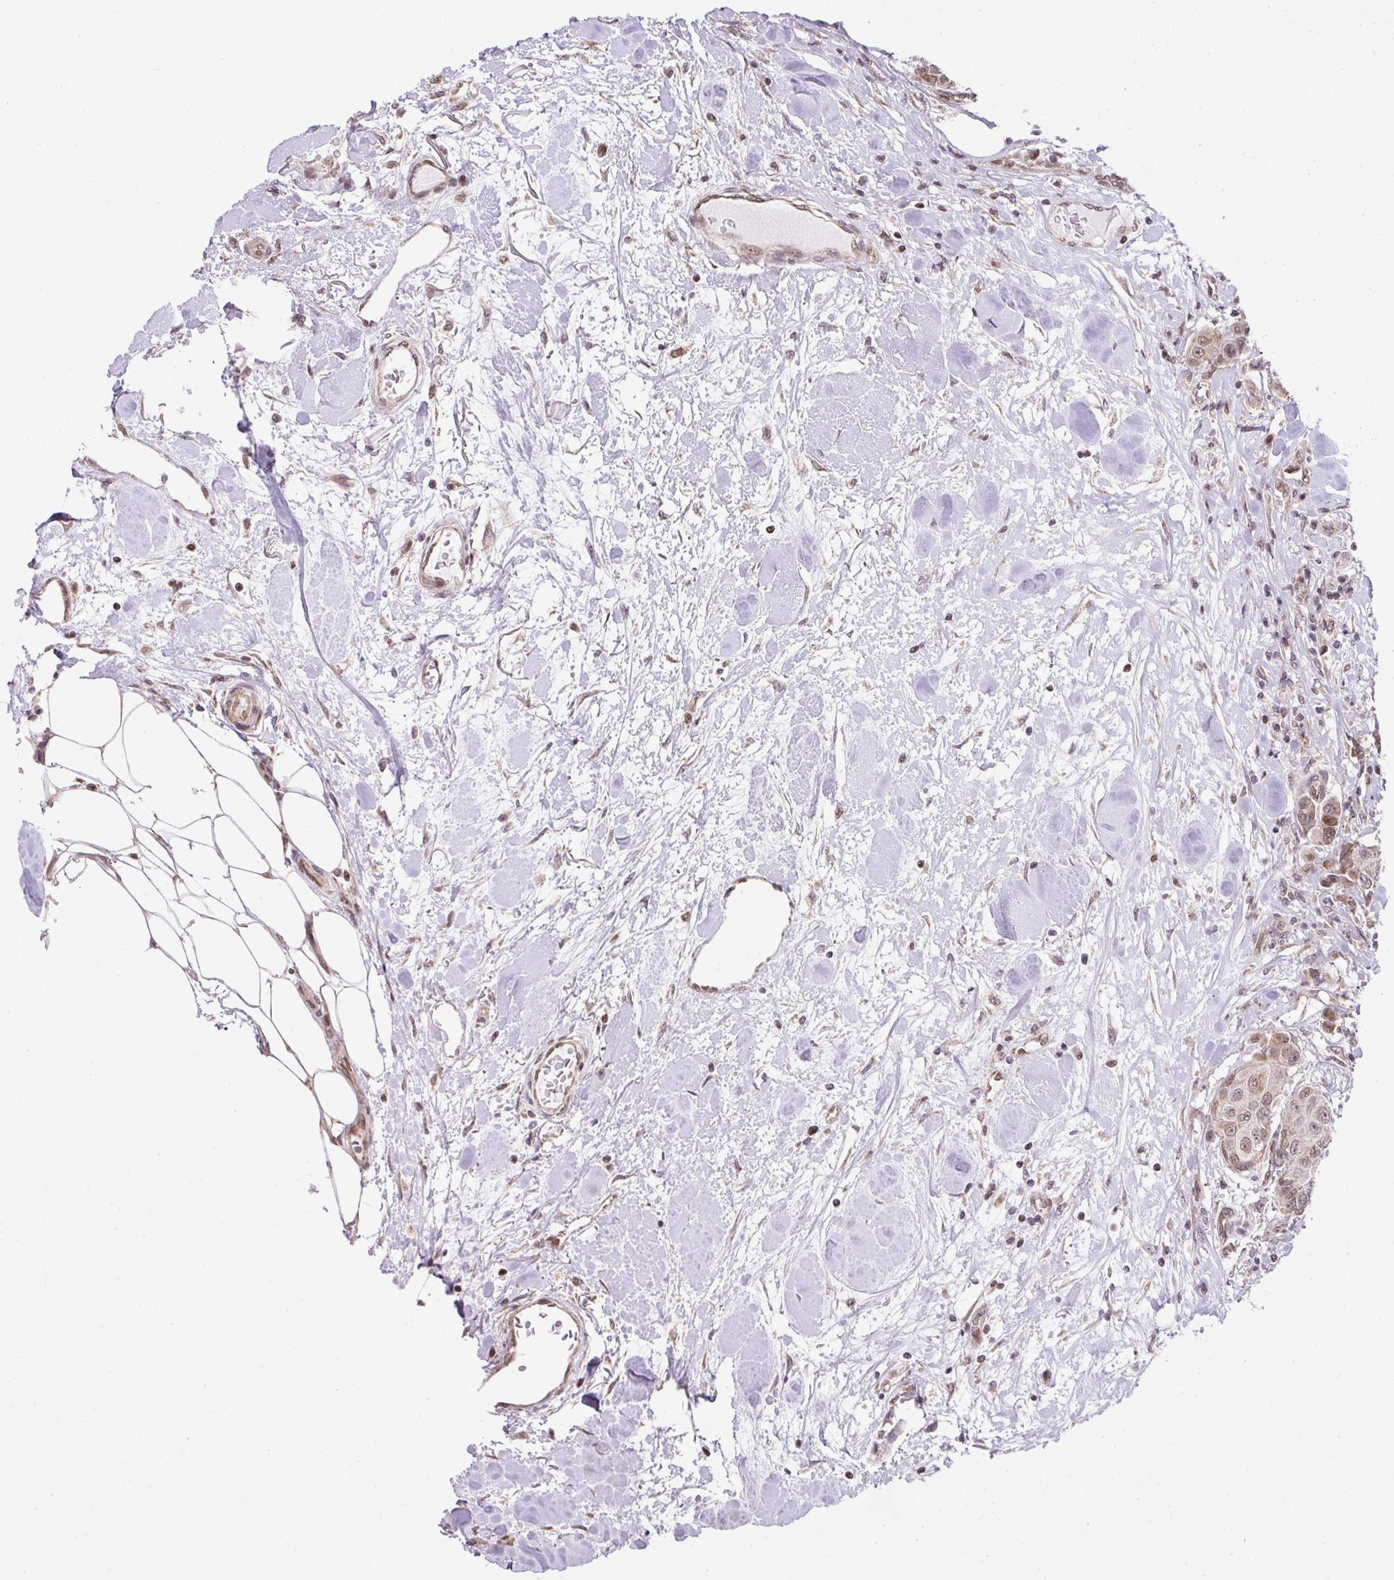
{"staining": {"intensity": "weak", "quantity": "25%-75%", "location": "nuclear"}, "tissue": "breast cancer", "cell_type": "Tumor cells", "image_type": "cancer", "snomed": [{"axis": "morphology", "description": "Duct carcinoma"}, {"axis": "topography", "description": "Breast"}, {"axis": "topography", "description": "Lymph node"}], "caption": "Human breast invasive ductal carcinoma stained with a brown dye demonstrates weak nuclear positive staining in about 25%-75% of tumor cells.", "gene": "PLK1", "patient": {"sex": "female", "age": 80}}